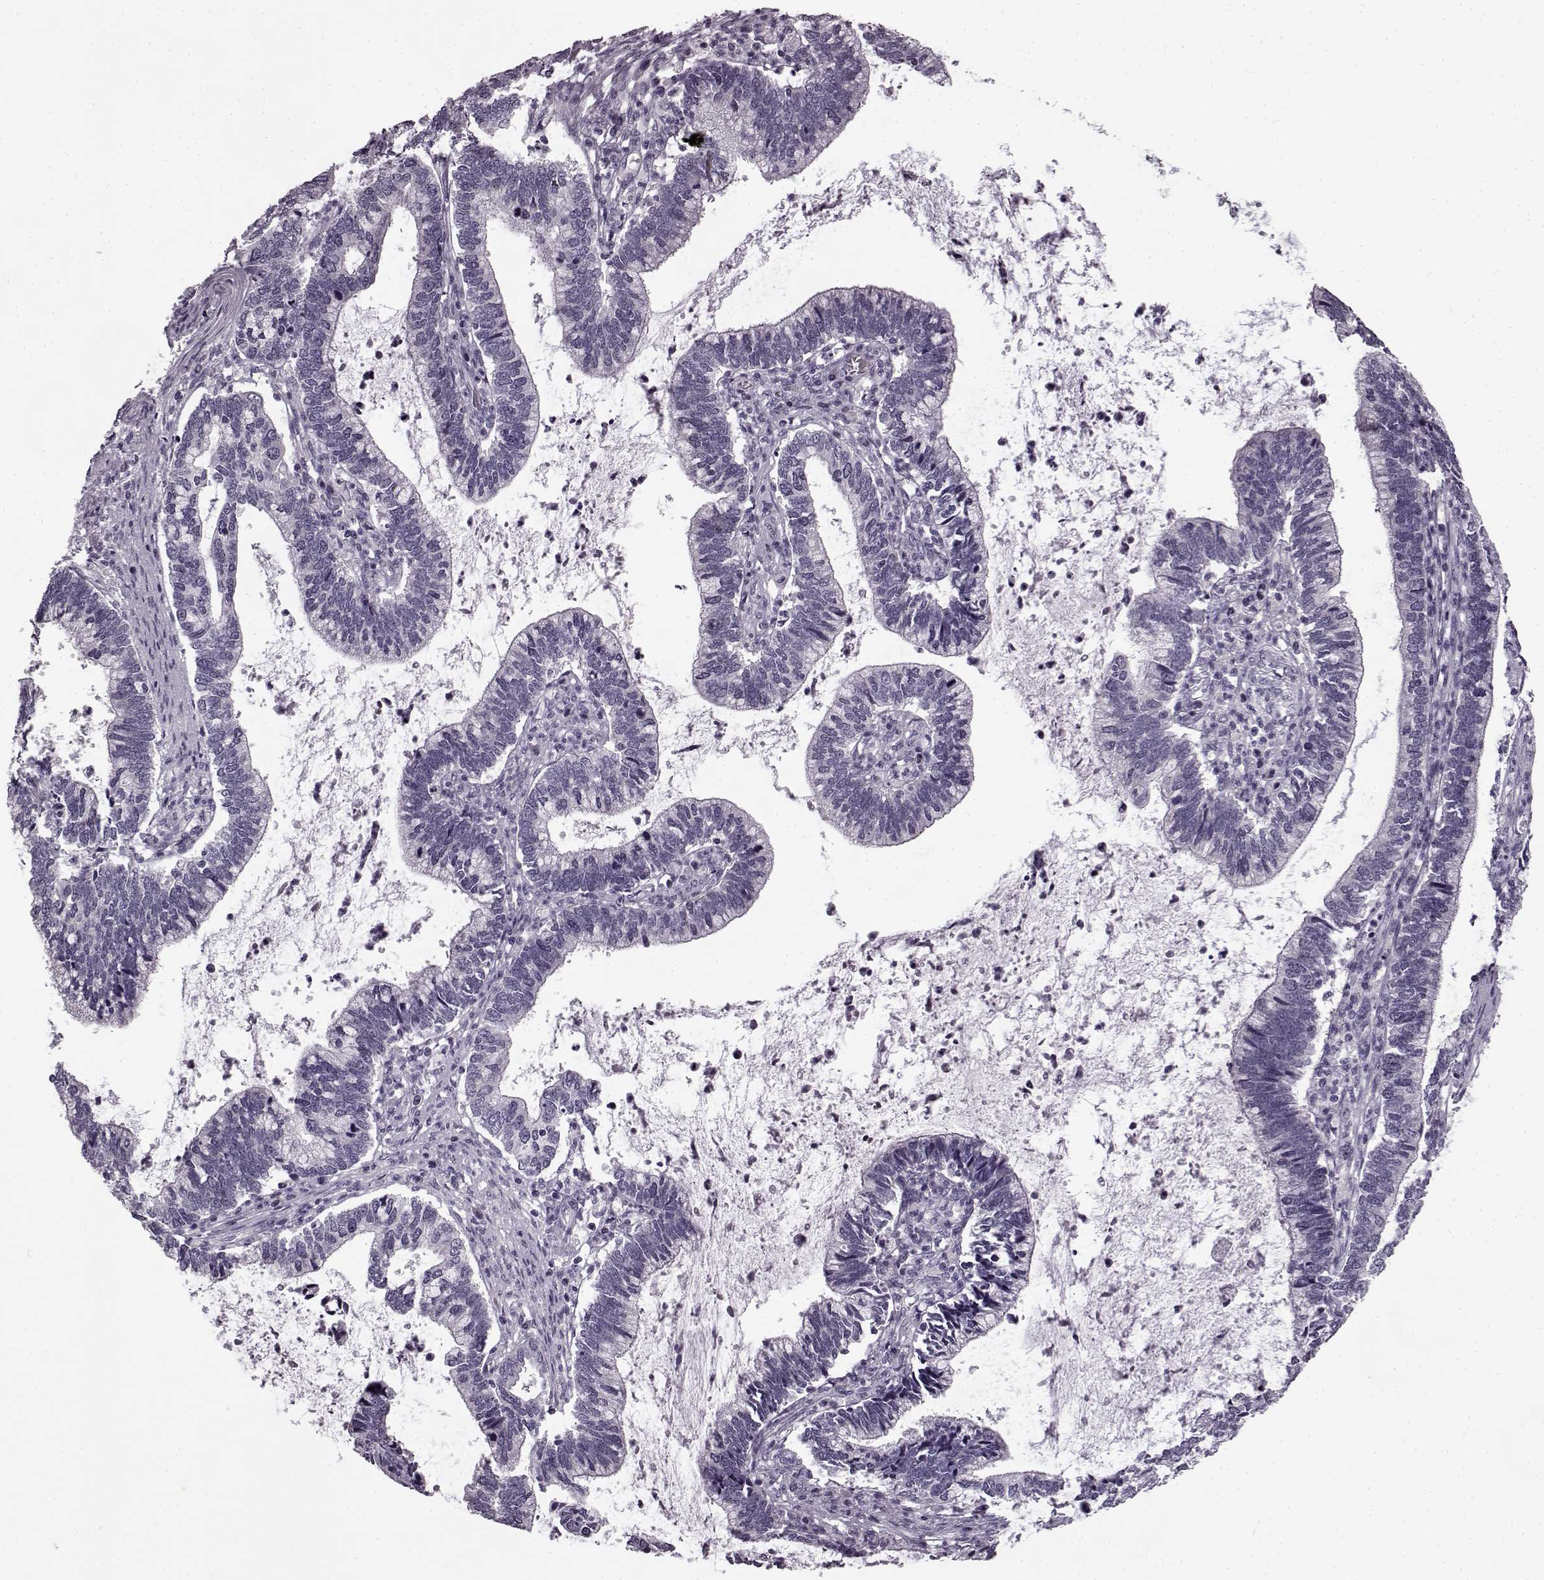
{"staining": {"intensity": "negative", "quantity": "none", "location": "none"}, "tissue": "cervical cancer", "cell_type": "Tumor cells", "image_type": "cancer", "snomed": [{"axis": "morphology", "description": "Adenocarcinoma, NOS"}, {"axis": "topography", "description": "Cervix"}], "caption": "This is a micrograph of IHC staining of cervical adenocarcinoma, which shows no staining in tumor cells. (Brightfield microscopy of DAB (3,3'-diaminobenzidine) immunohistochemistry (IHC) at high magnification).", "gene": "SEMG2", "patient": {"sex": "female", "age": 42}}